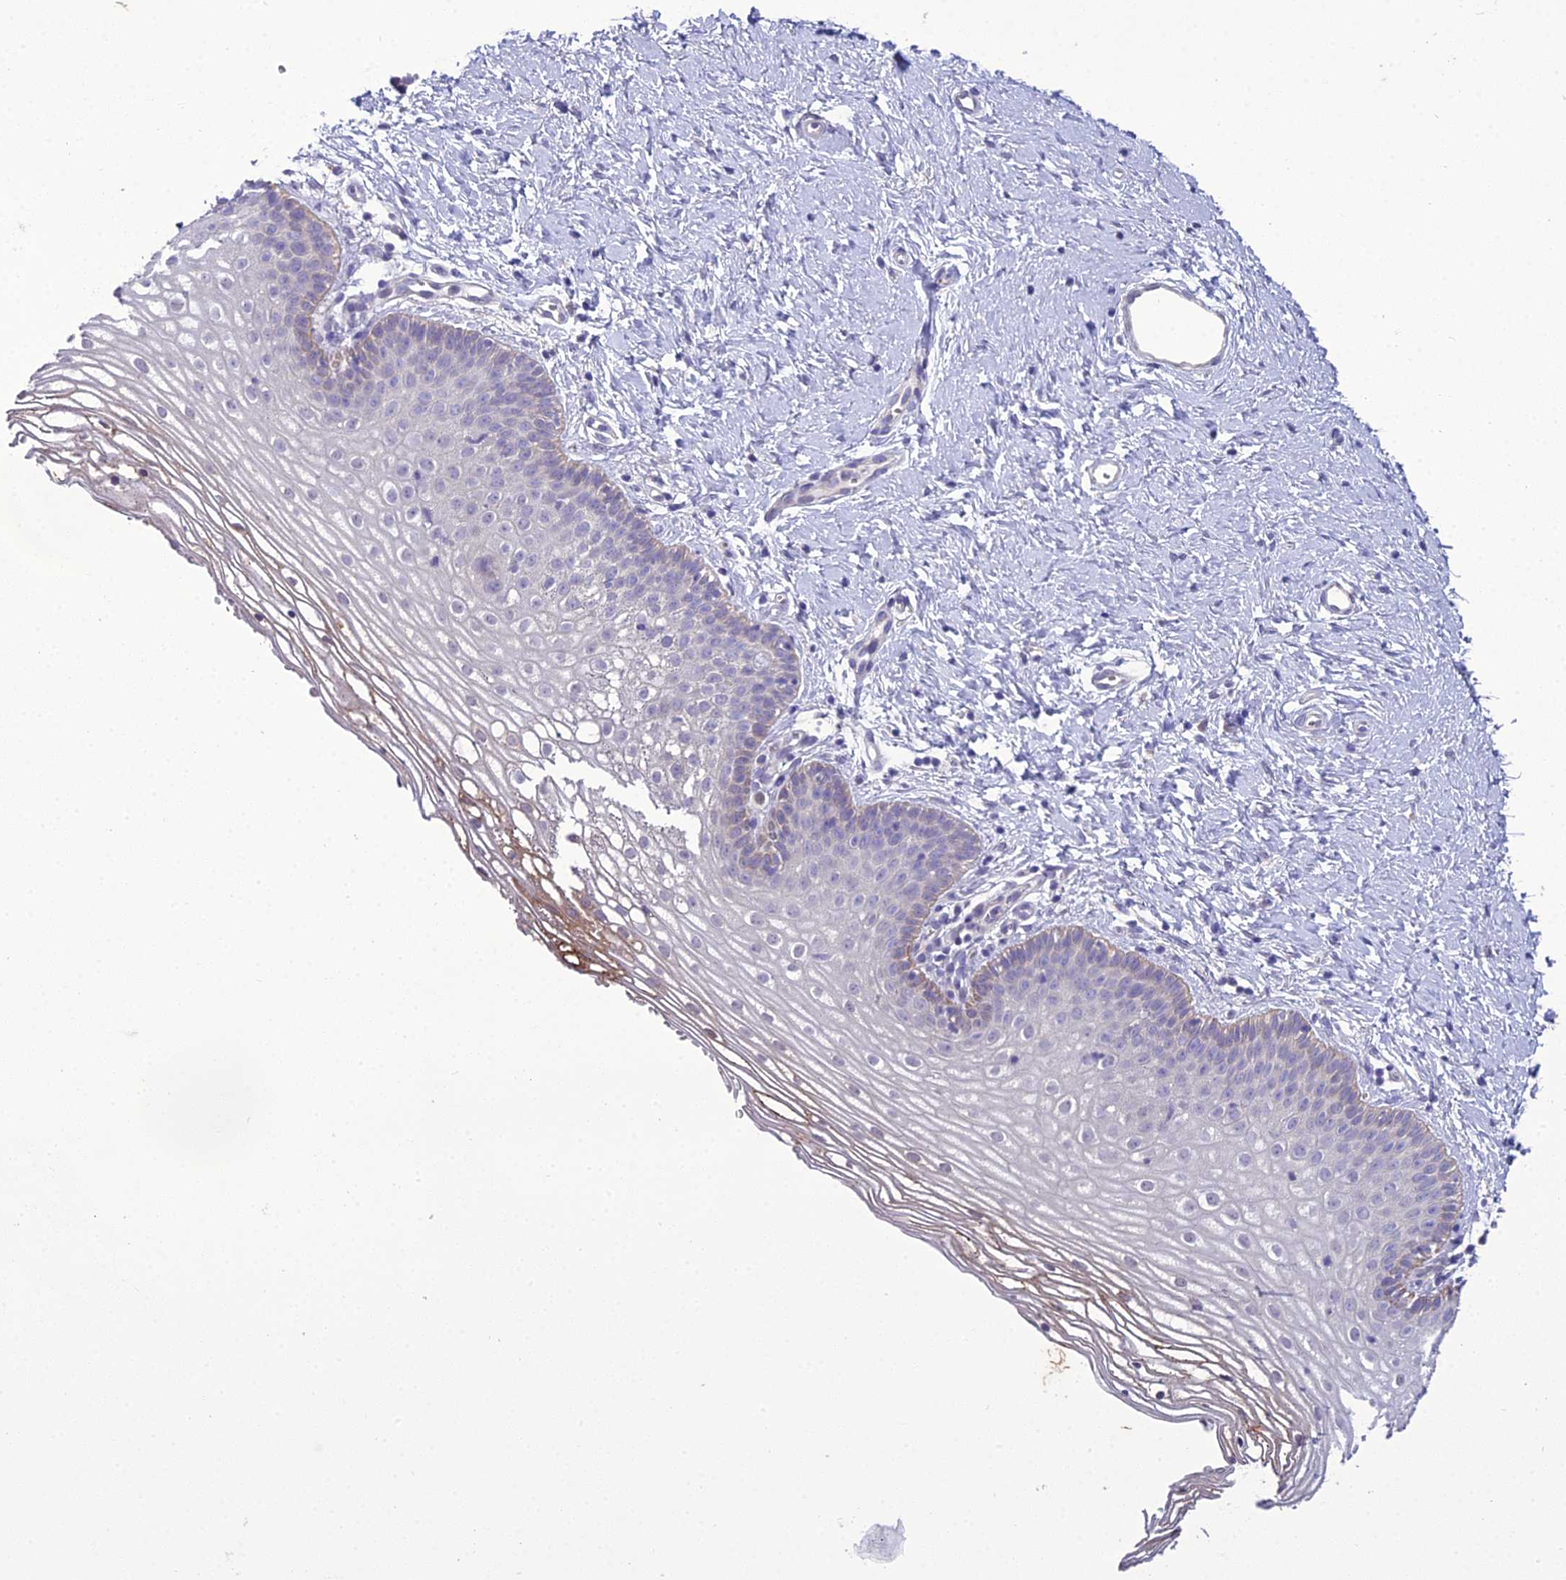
{"staining": {"intensity": "moderate", "quantity": "<25%", "location": "cytoplasmic/membranous"}, "tissue": "vagina", "cell_type": "Squamous epithelial cells", "image_type": "normal", "snomed": [{"axis": "morphology", "description": "Normal tissue, NOS"}, {"axis": "topography", "description": "Vagina"}], "caption": "This image shows immunohistochemistry (IHC) staining of benign vagina, with low moderate cytoplasmic/membranous positivity in approximately <25% of squamous epithelial cells.", "gene": "SCRT1", "patient": {"sex": "female", "age": 32}}